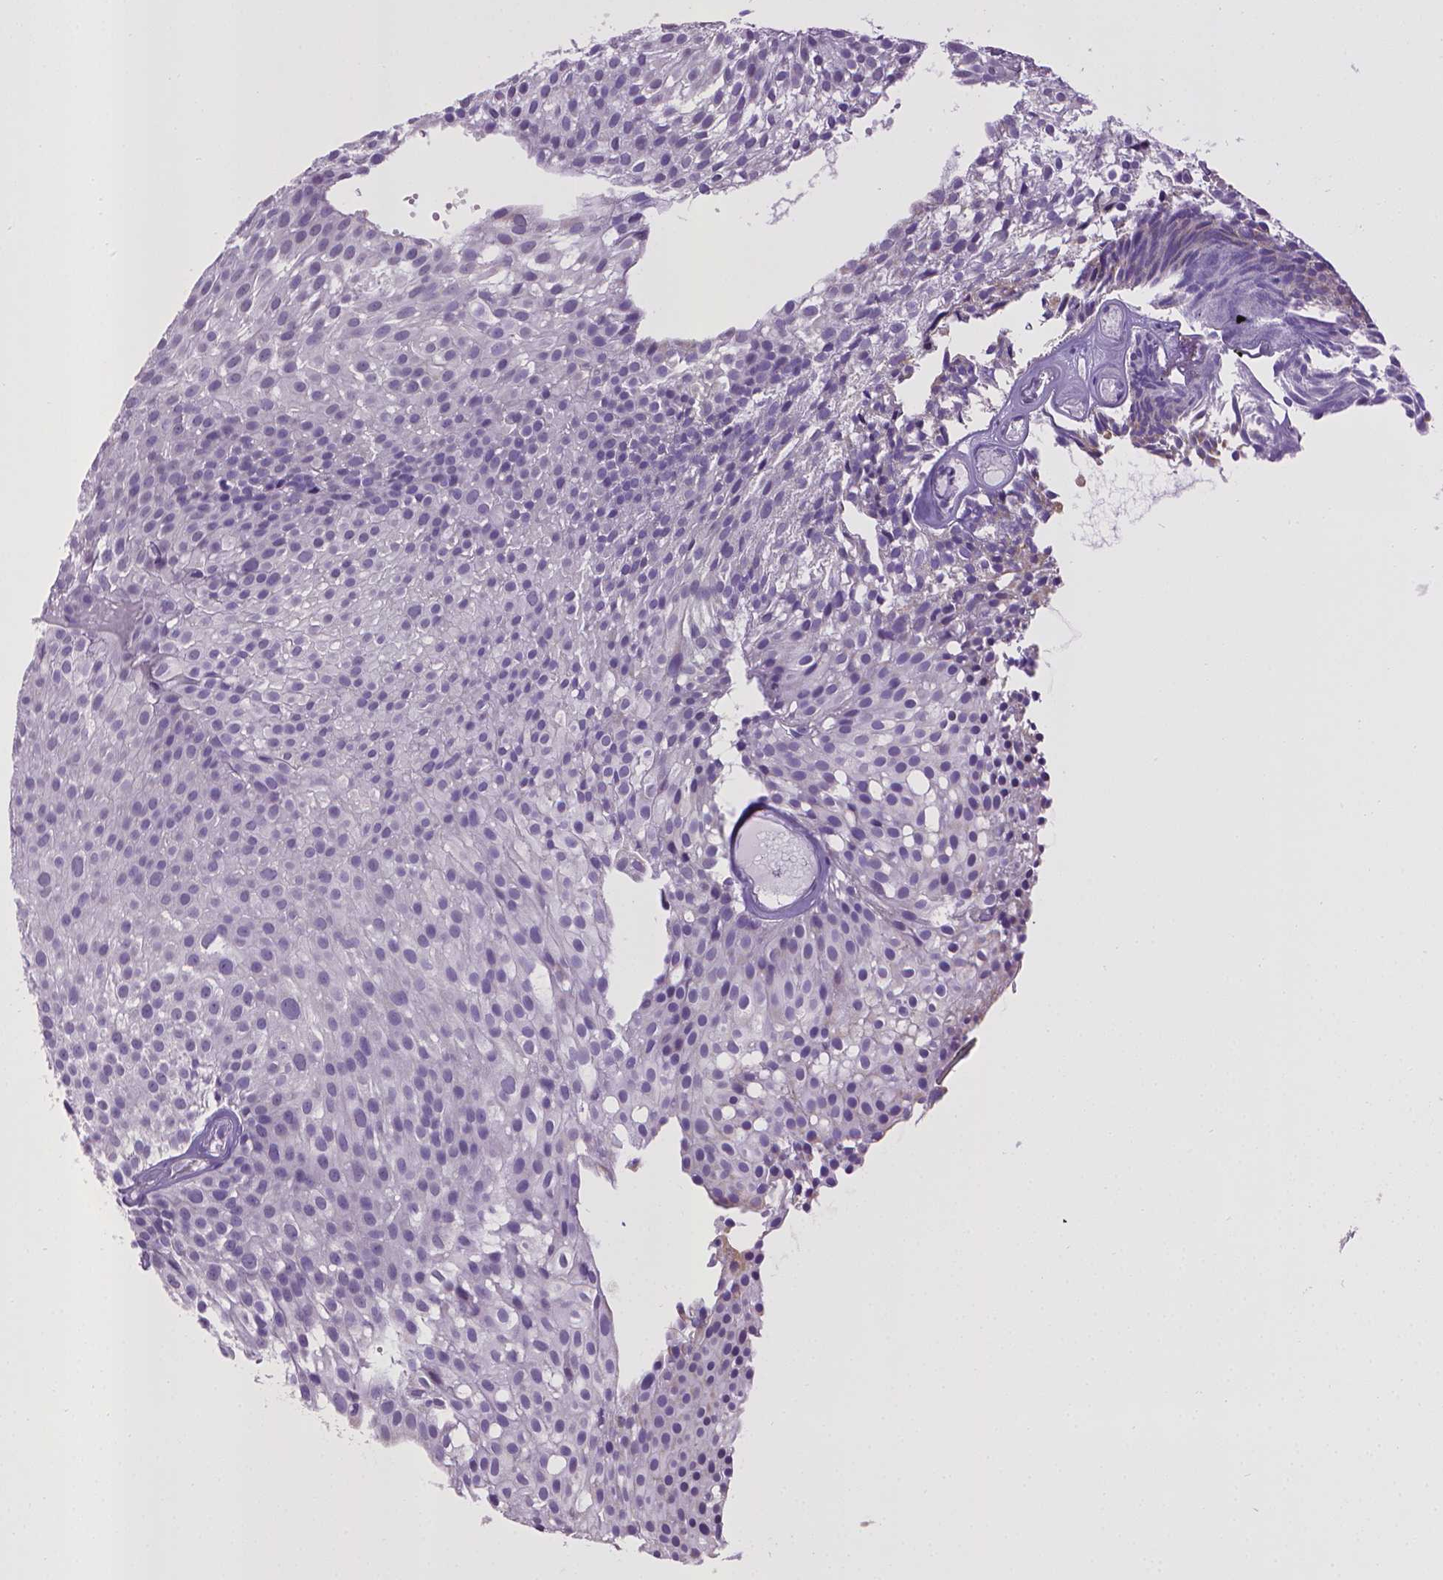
{"staining": {"intensity": "negative", "quantity": "none", "location": "none"}, "tissue": "urothelial cancer", "cell_type": "Tumor cells", "image_type": "cancer", "snomed": [{"axis": "morphology", "description": "Urothelial carcinoma, Low grade"}, {"axis": "topography", "description": "Urinary bladder"}], "caption": "The photomicrograph shows no significant expression in tumor cells of urothelial cancer. (DAB immunohistochemistry, high magnification).", "gene": "KMO", "patient": {"sex": "male", "age": 63}}